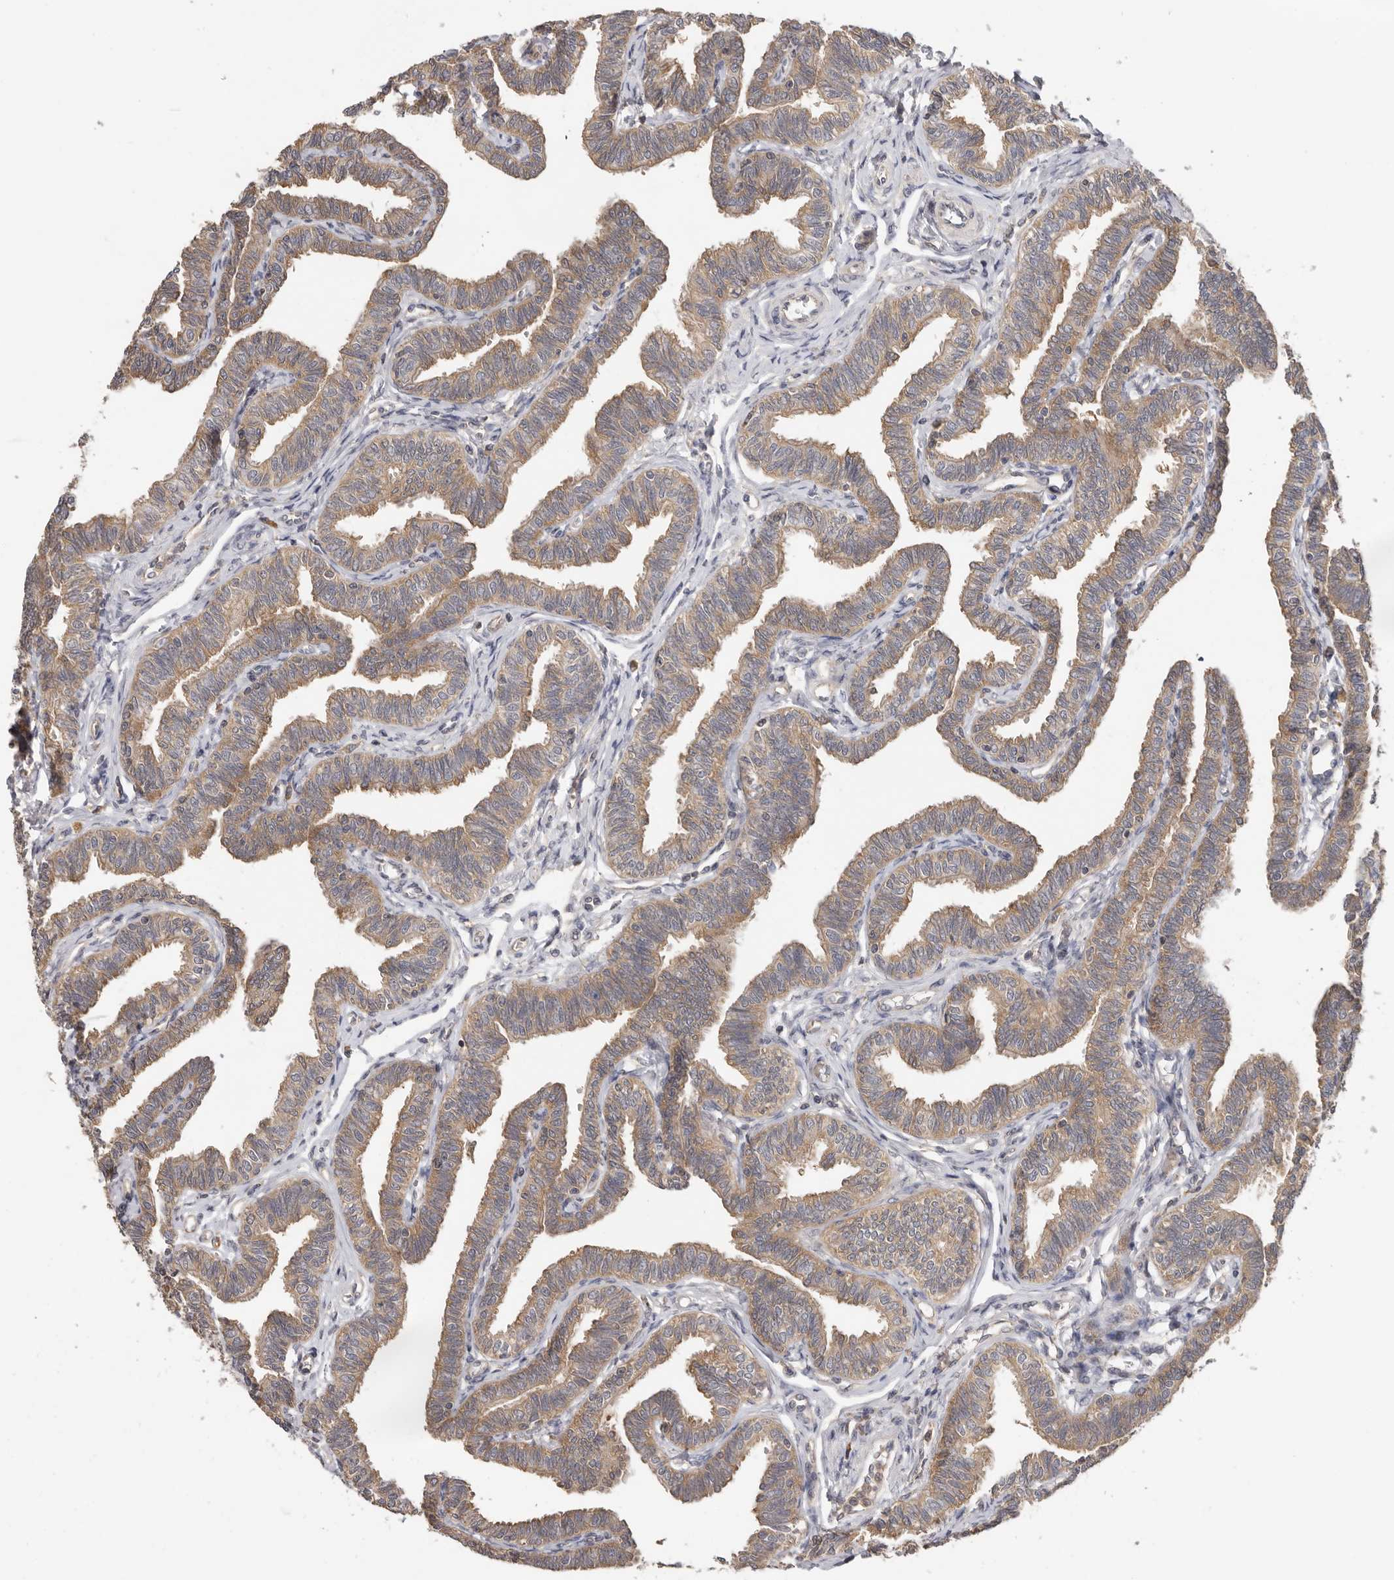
{"staining": {"intensity": "moderate", "quantity": ">75%", "location": "cytoplasmic/membranous"}, "tissue": "fallopian tube", "cell_type": "Glandular cells", "image_type": "normal", "snomed": [{"axis": "morphology", "description": "Normal tissue, NOS"}, {"axis": "topography", "description": "Fallopian tube"}, {"axis": "topography", "description": "Ovary"}], "caption": "Protein staining by immunohistochemistry exhibits moderate cytoplasmic/membranous staining in about >75% of glandular cells in benign fallopian tube. Nuclei are stained in blue.", "gene": "PPP1R42", "patient": {"sex": "female", "age": 23}}